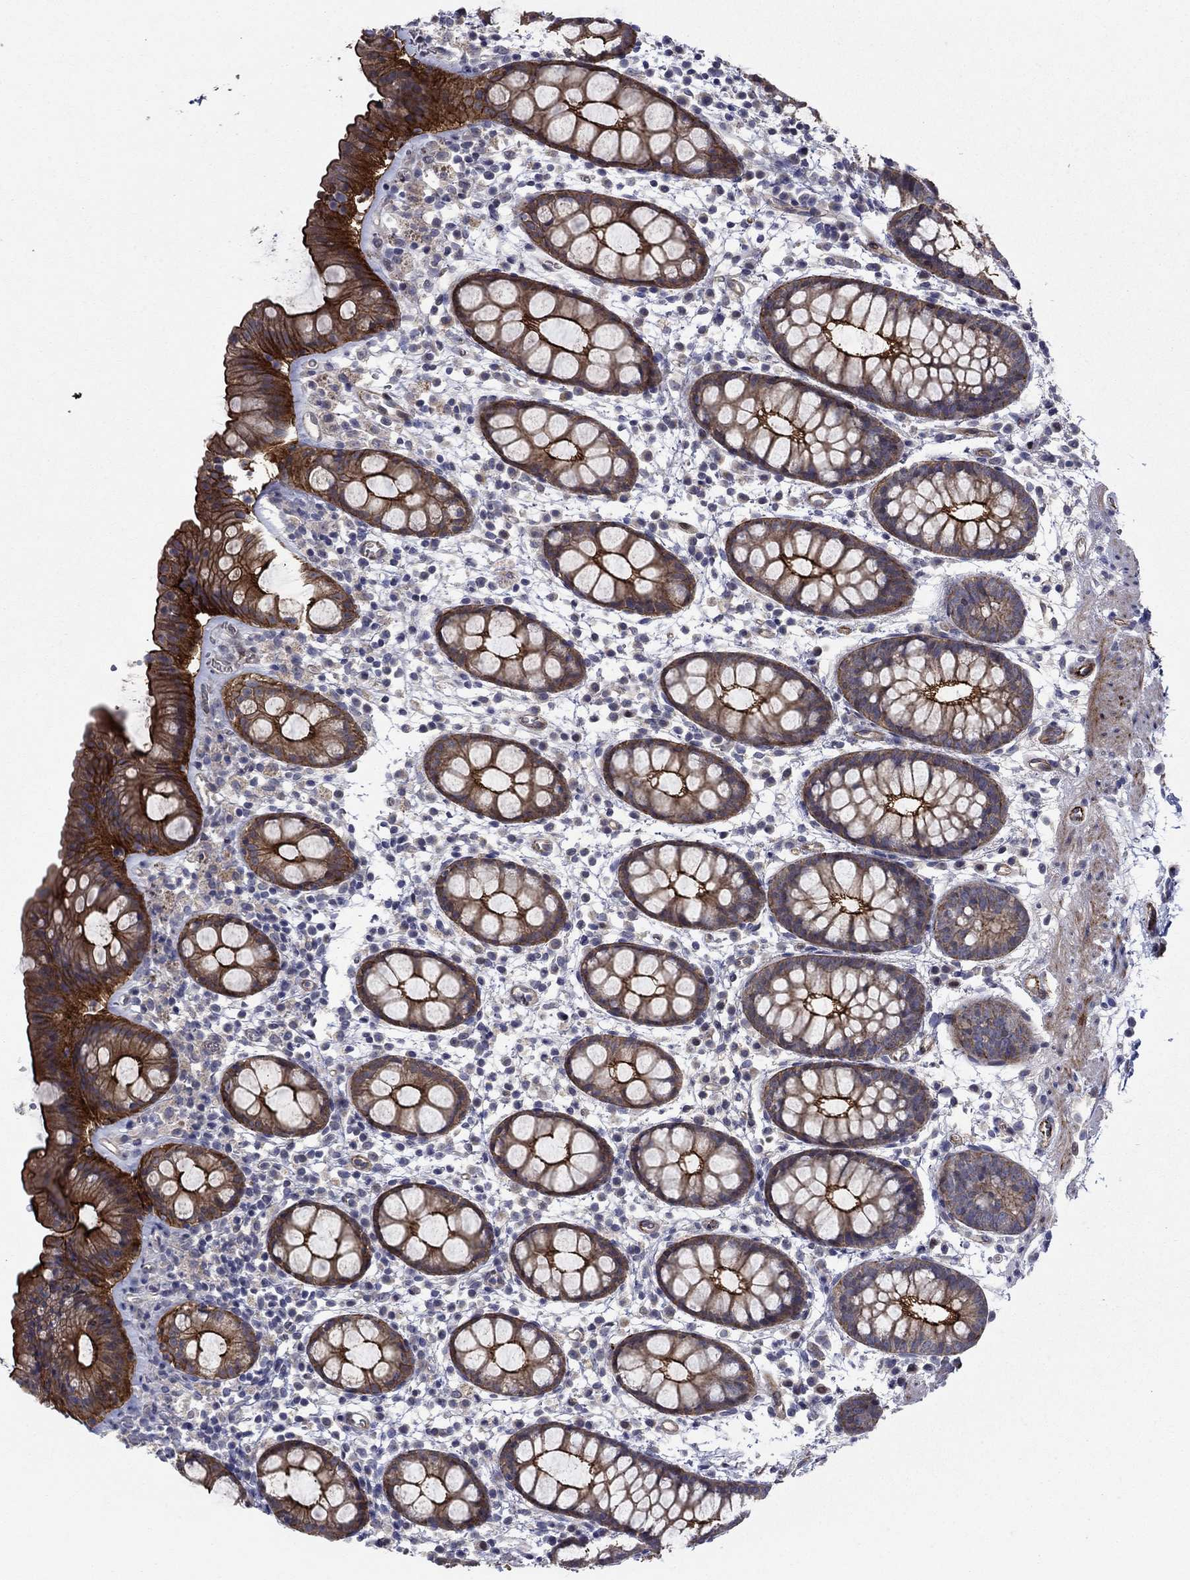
{"staining": {"intensity": "strong", "quantity": ">75%", "location": "cytoplasmic/membranous"}, "tissue": "rectum", "cell_type": "Glandular cells", "image_type": "normal", "snomed": [{"axis": "morphology", "description": "Normal tissue, NOS"}, {"axis": "topography", "description": "Rectum"}], "caption": "A micrograph showing strong cytoplasmic/membranous positivity in about >75% of glandular cells in normal rectum, as visualized by brown immunohistochemical staining.", "gene": "SLC7A1", "patient": {"sex": "male", "age": 57}}